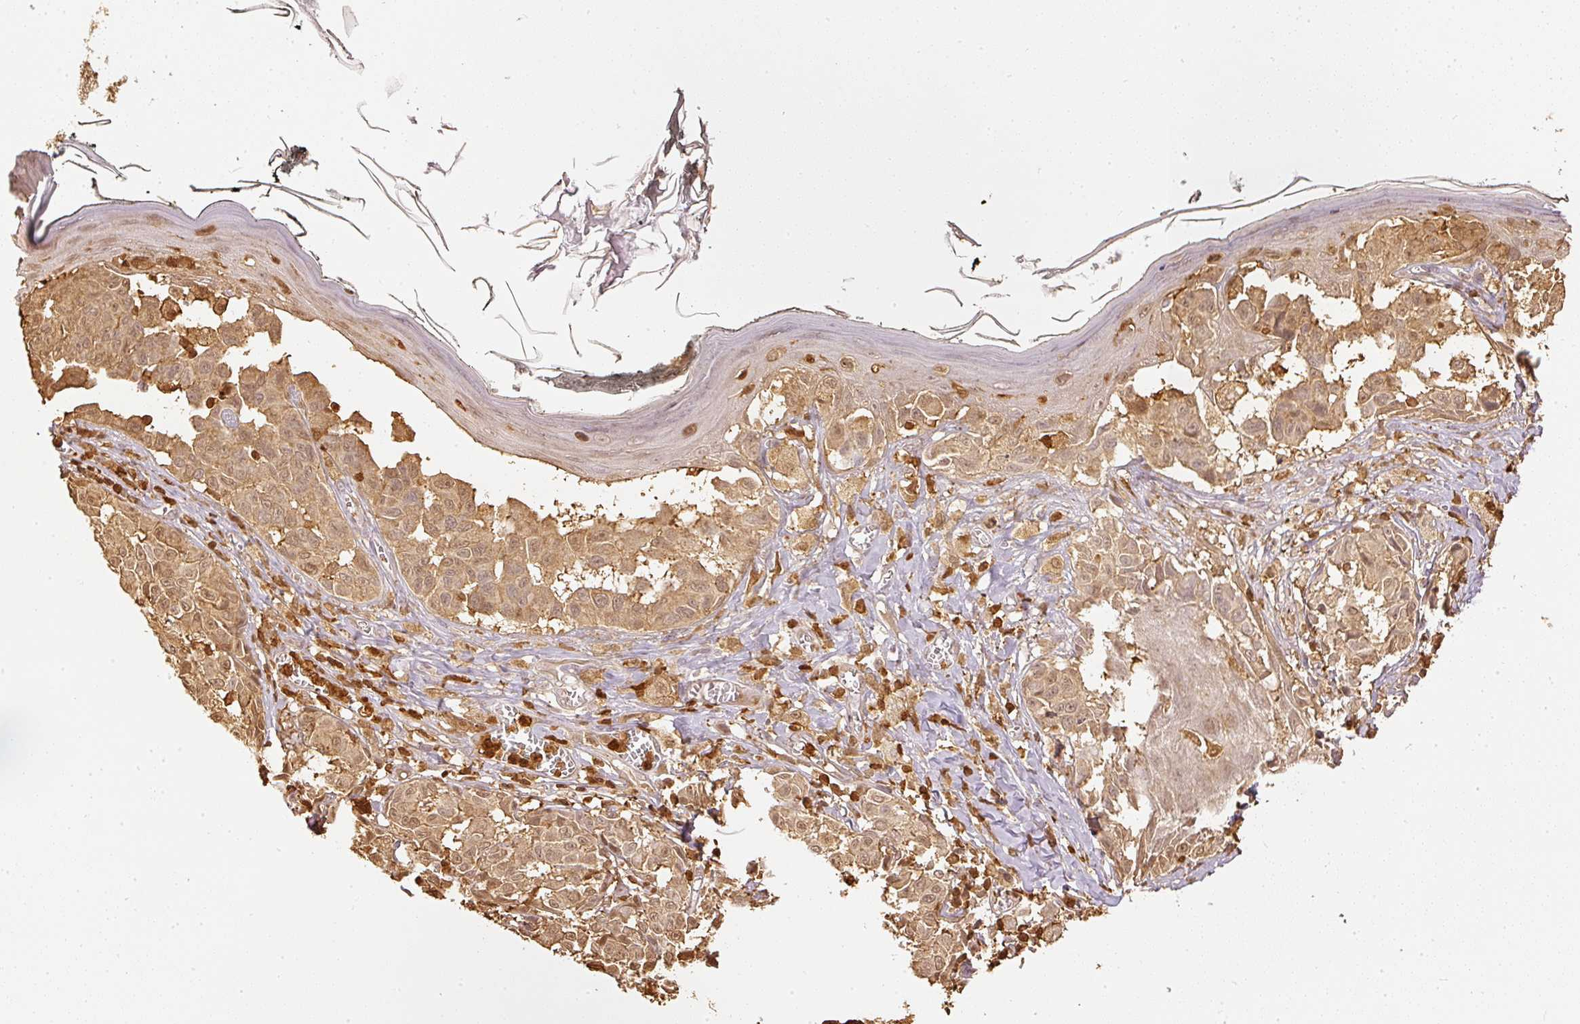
{"staining": {"intensity": "weak", "quantity": ">75%", "location": "cytoplasmic/membranous,nuclear"}, "tissue": "melanoma", "cell_type": "Tumor cells", "image_type": "cancer", "snomed": [{"axis": "morphology", "description": "Malignant melanoma, NOS"}, {"axis": "topography", "description": "Skin"}], "caption": "High-power microscopy captured an IHC histopathology image of malignant melanoma, revealing weak cytoplasmic/membranous and nuclear expression in approximately >75% of tumor cells.", "gene": "PFN1", "patient": {"sex": "female", "age": 43}}